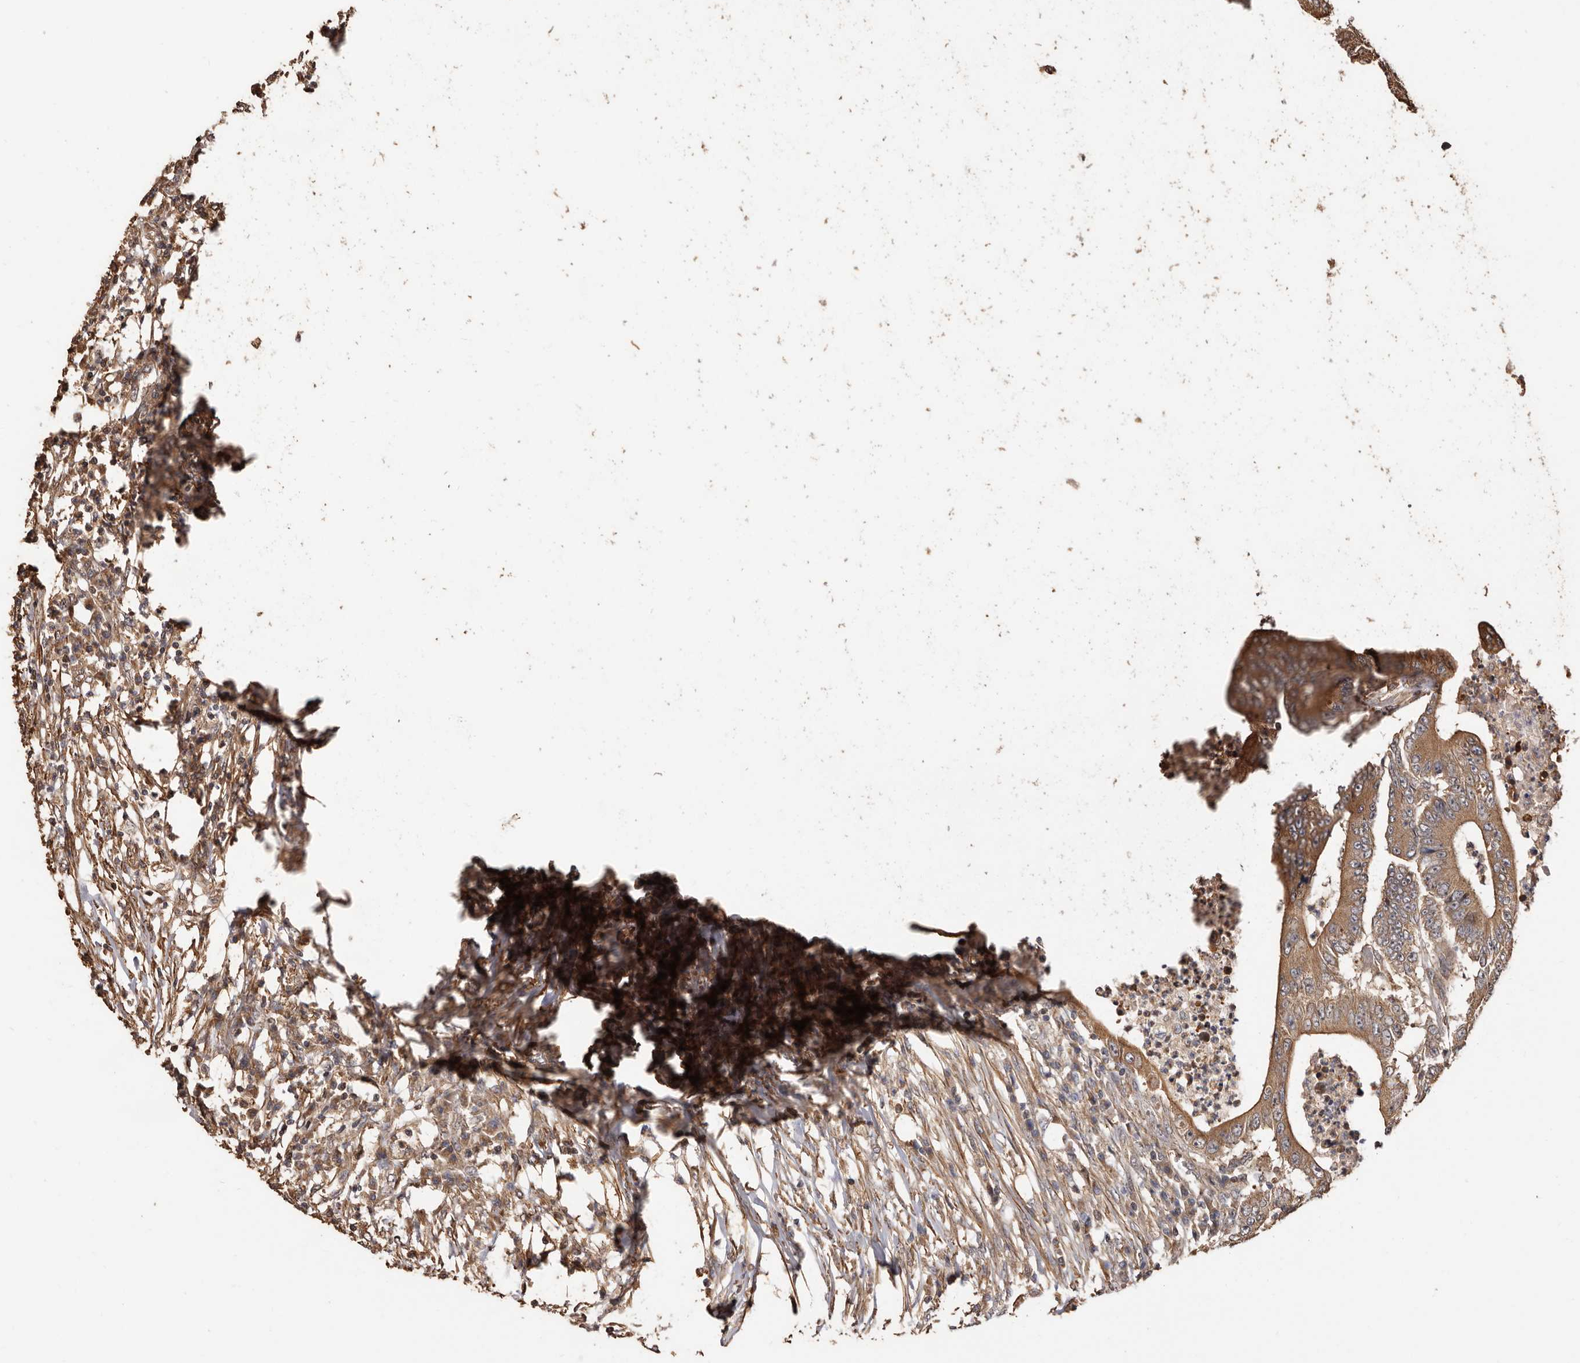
{"staining": {"intensity": "moderate", "quantity": ">75%", "location": "cytoplasmic/membranous"}, "tissue": "colorectal cancer", "cell_type": "Tumor cells", "image_type": "cancer", "snomed": [{"axis": "morphology", "description": "Adenocarcinoma, NOS"}, {"axis": "topography", "description": "Colon"}], "caption": "Colorectal adenocarcinoma stained with immunohistochemistry exhibits moderate cytoplasmic/membranous staining in about >75% of tumor cells. (IHC, brightfield microscopy, high magnification).", "gene": "COQ8B", "patient": {"sex": "male", "age": 83}}